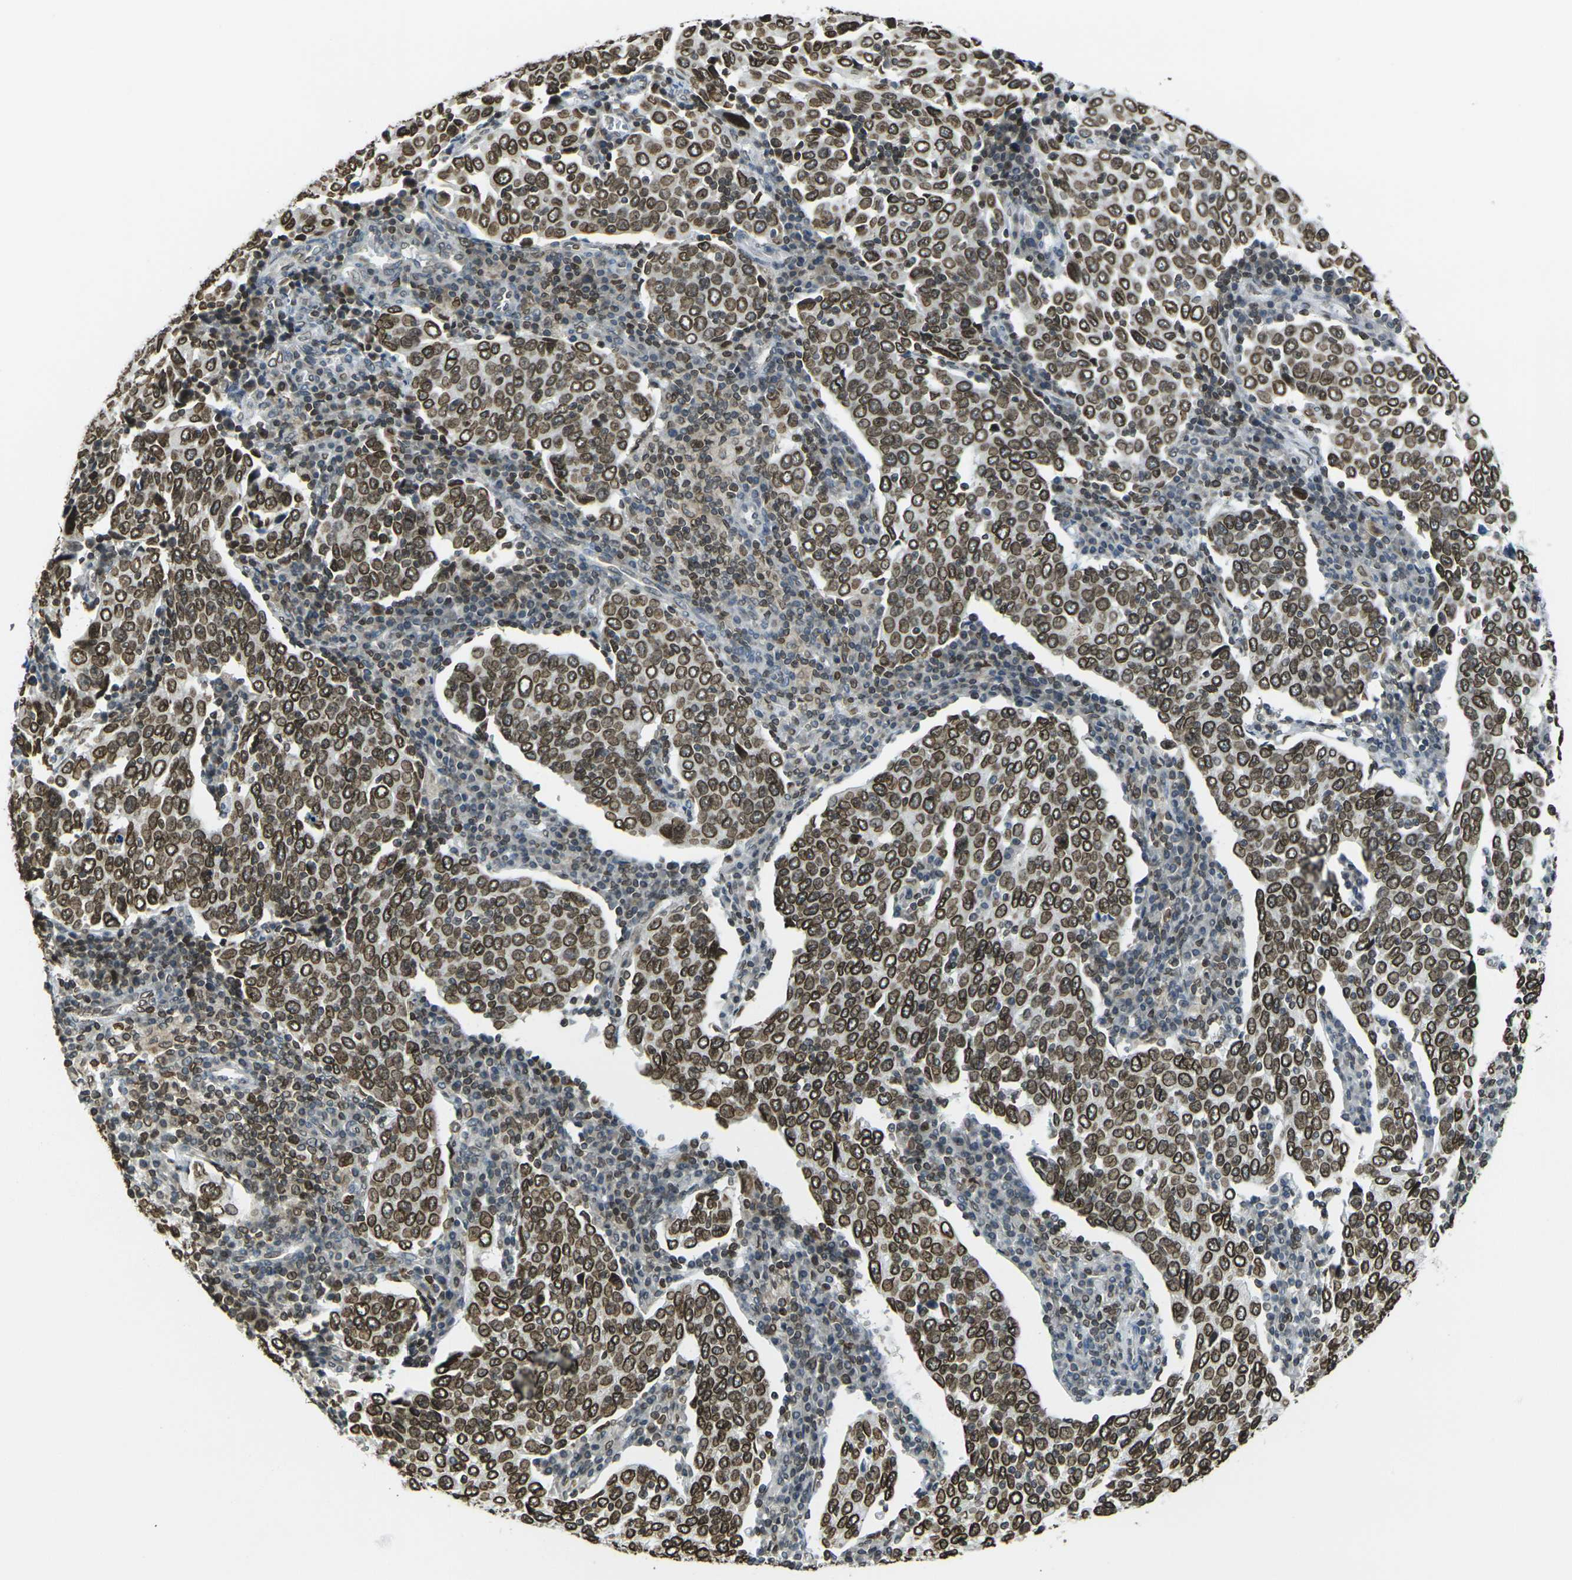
{"staining": {"intensity": "strong", "quantity": ">75%", "location": "cytoplasmic/membranous,nuclear"}, "tissue": "cervical cancer", "cell_type": "Tumor cells", "image_type": "cancer", "snomed": [{"axis": "morphology", "description": "Squamous cell carcinoma, NOS"}, {"axis": "topography", "description": "Cervix"}], "caption": "Immunohistochemistry (IHC) of human cervical cancer shows high levels of strong cytoplasmic/membranous and nuclear staining in about >75% of tumor cells.", "gene": "BRDT", "patient": {"sex": "female", "age": 40}}